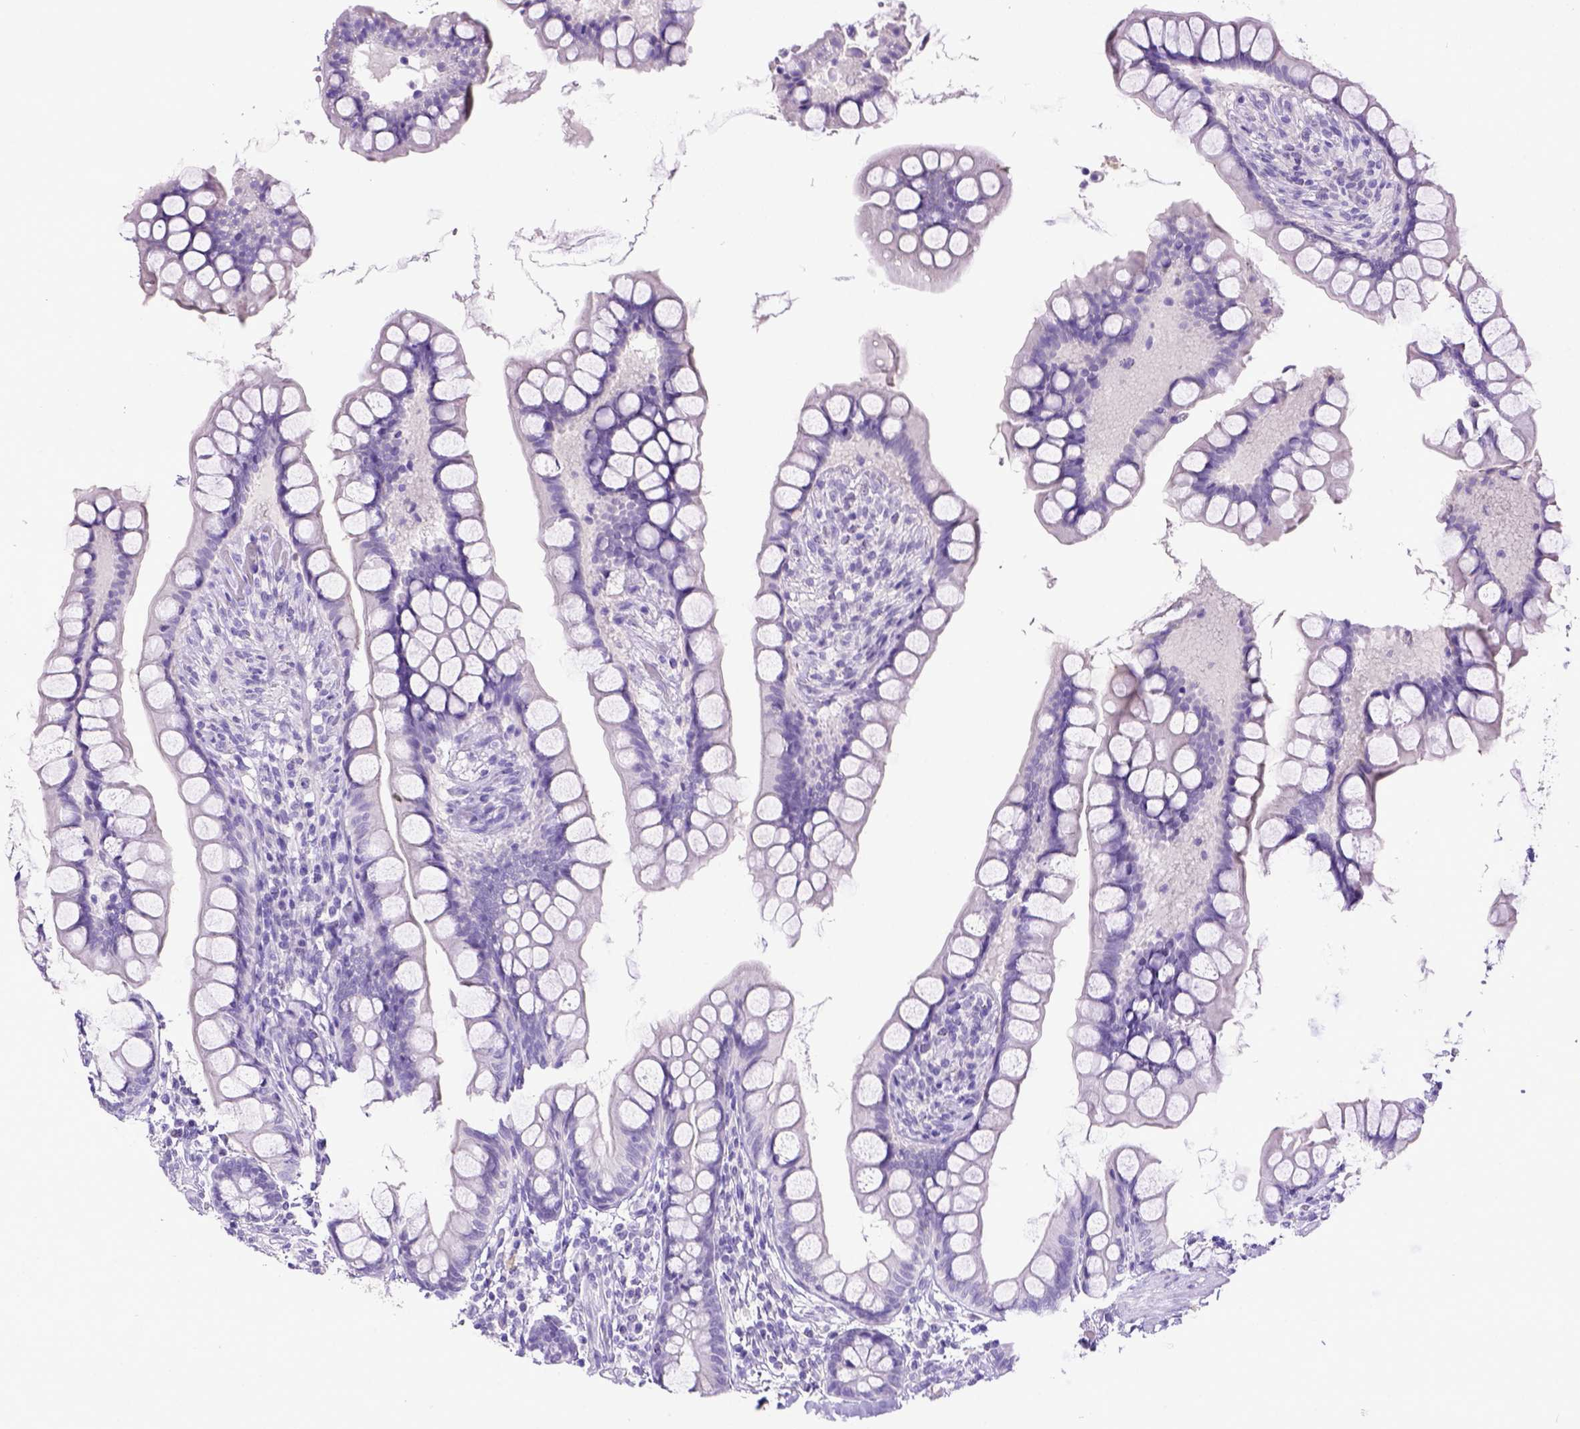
{"staining": {"intensity": "negative", "quantity": "none", "location": "none"}, "tissue": "small intestine", "cell_type": "Glandular cells", "image_type": "normal", "snomed": [{"axis": "morphology", "description": "Normal tissue, NOS"}, {"axis": "topography", "description": "Small intestine"}], "caption": "This micrograph is of benign small intestine stained with immunohistochemistry (IHC) to label a protein in brown with the nuclei are counter-stained blue. There is no expression in glandular cells. (DAB IHC with hematoxylin counter stain).", "gene": "ESR1", "patient": {"sex": "male", "age": 70}}